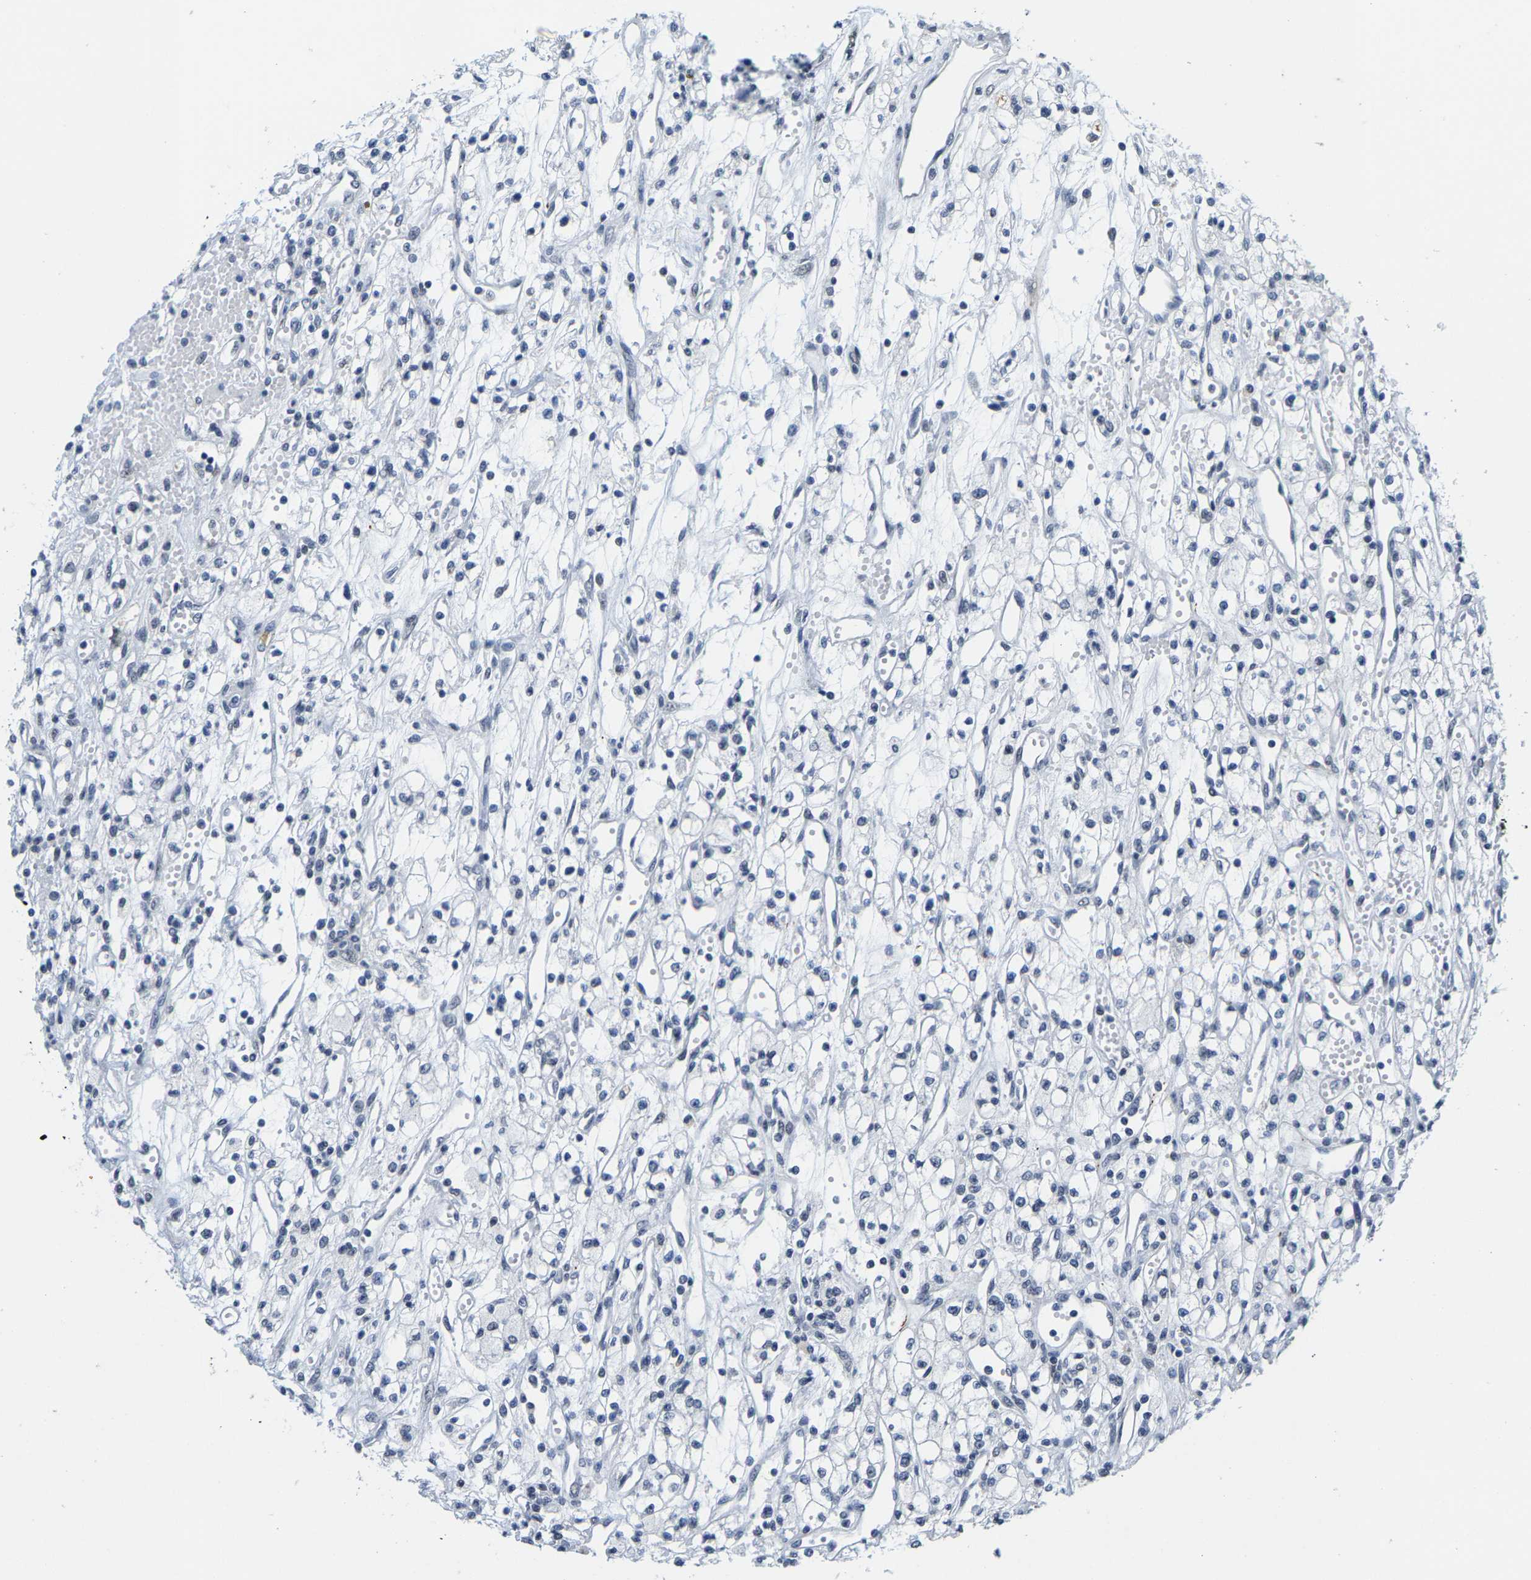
{"staining": {"intensity": "negative", "quantity": "none", "location": "none"}, "tissue": "renal cancer", "cell_type": "Tumor cells", "image_type": "cancer", "snomed": [{"axis": "morphology", "description": "Adenocarcinoma, NOS"}, {"axis": "topography", "description": "Kidney"}], "caption": "A photomicrograph of human renal cancer (adenocarcinoma) is negative for staining in tumor cells.", "gene": "SETD1B", "patient": {"sex": "male", "age": 59}}